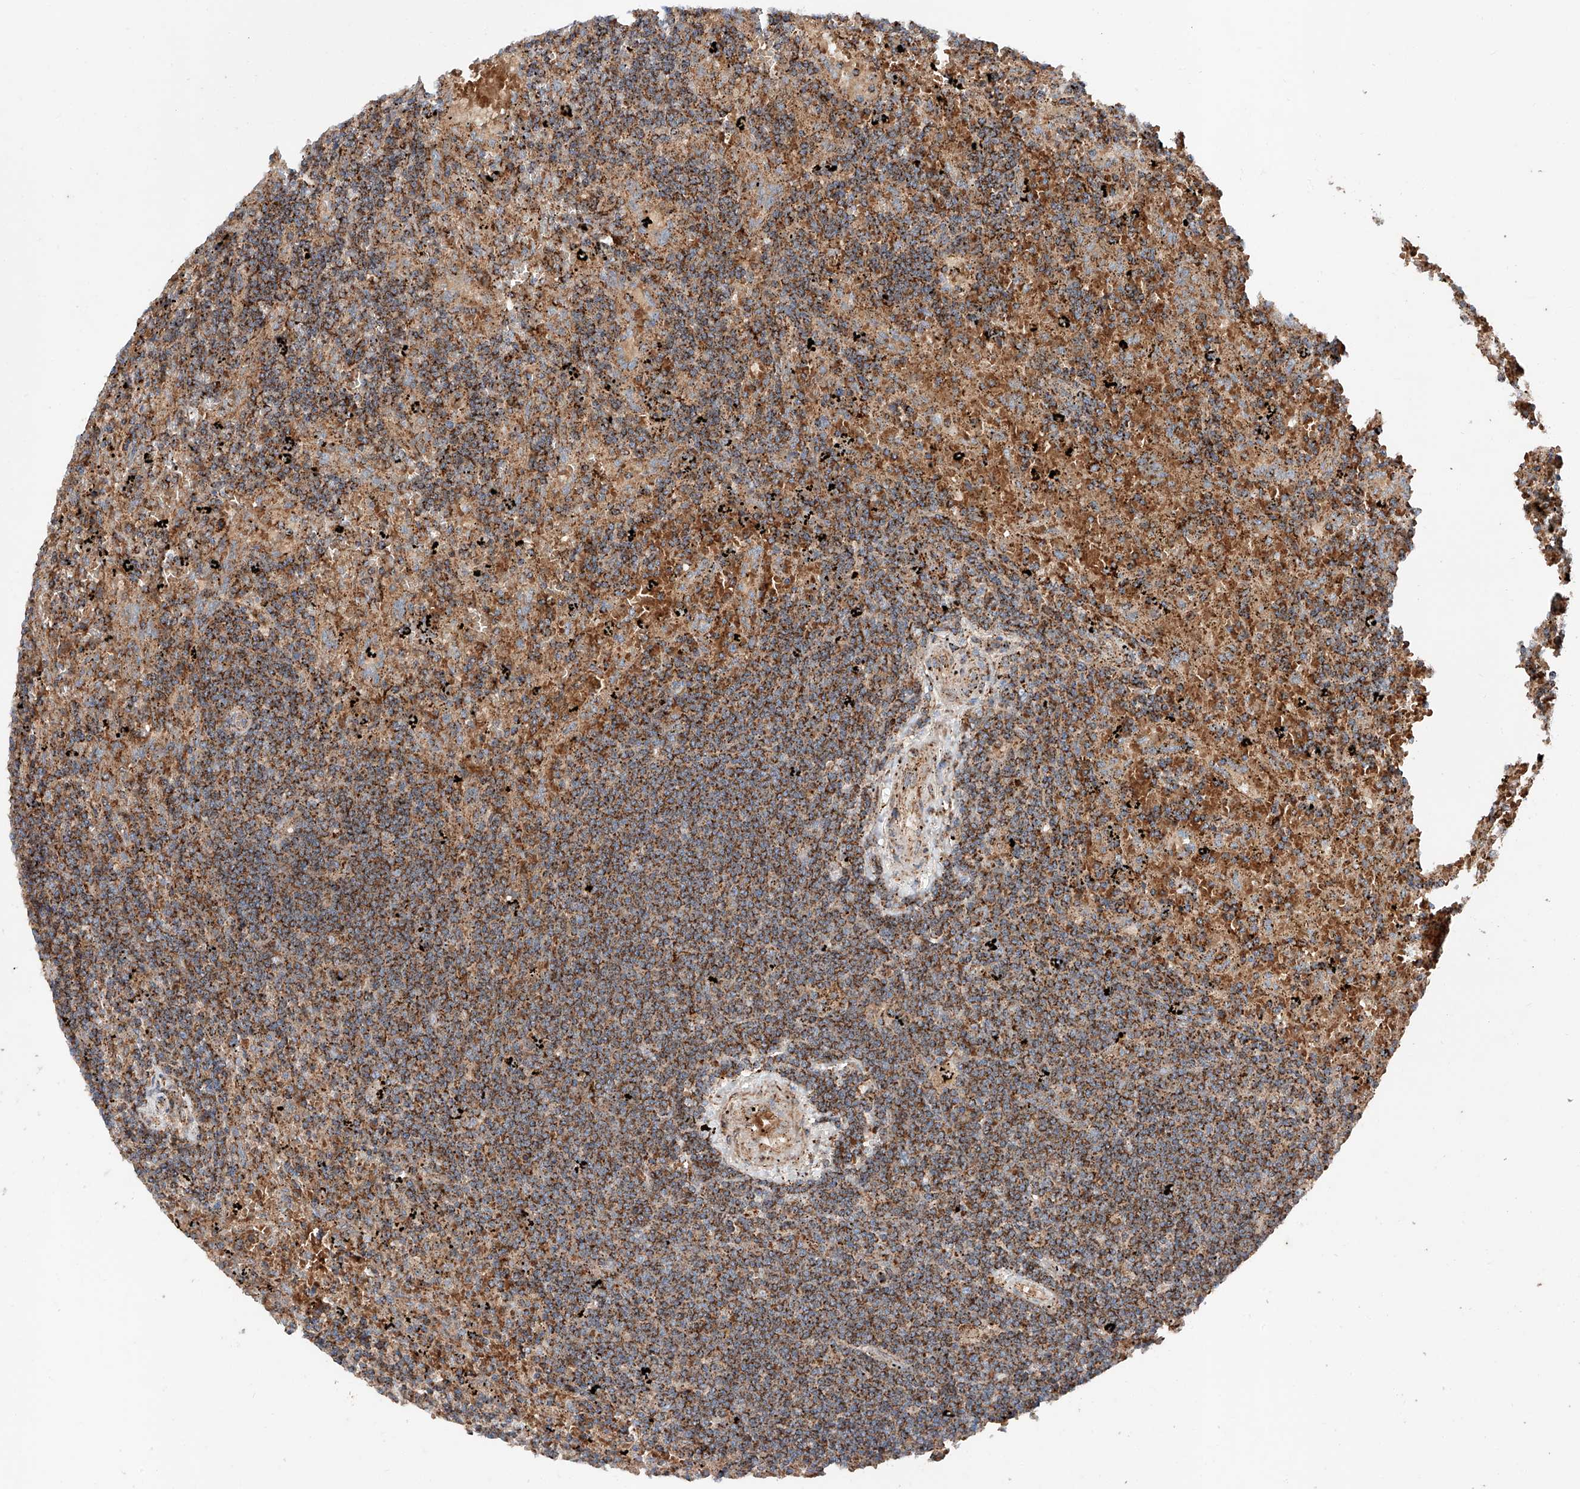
{"staining": {"intensity": "moderate", "quantity": ">75%", "location": "cytoplasmic/membranous"}, "tissue": "lymphoma", "cell_type": "Tumor cells", "image_type": "cancer", "snomed": [{"axis": "morphology", "description": "Malignant lymphoma, non-Hodgkin's type, Low grade"}, {"axis": "topography", "description": "Spleen"}], "caption": "Immunohistochemistry (IHC) of malignant lymphoma, non-Hodgkin's type (low-grade) demonstrates medium levels of moderate cytoplasmic/membranous staining in approximately >75% of tumor cells.", "gene": "PISD", "patient": {"sex": "male", "age": 76}}